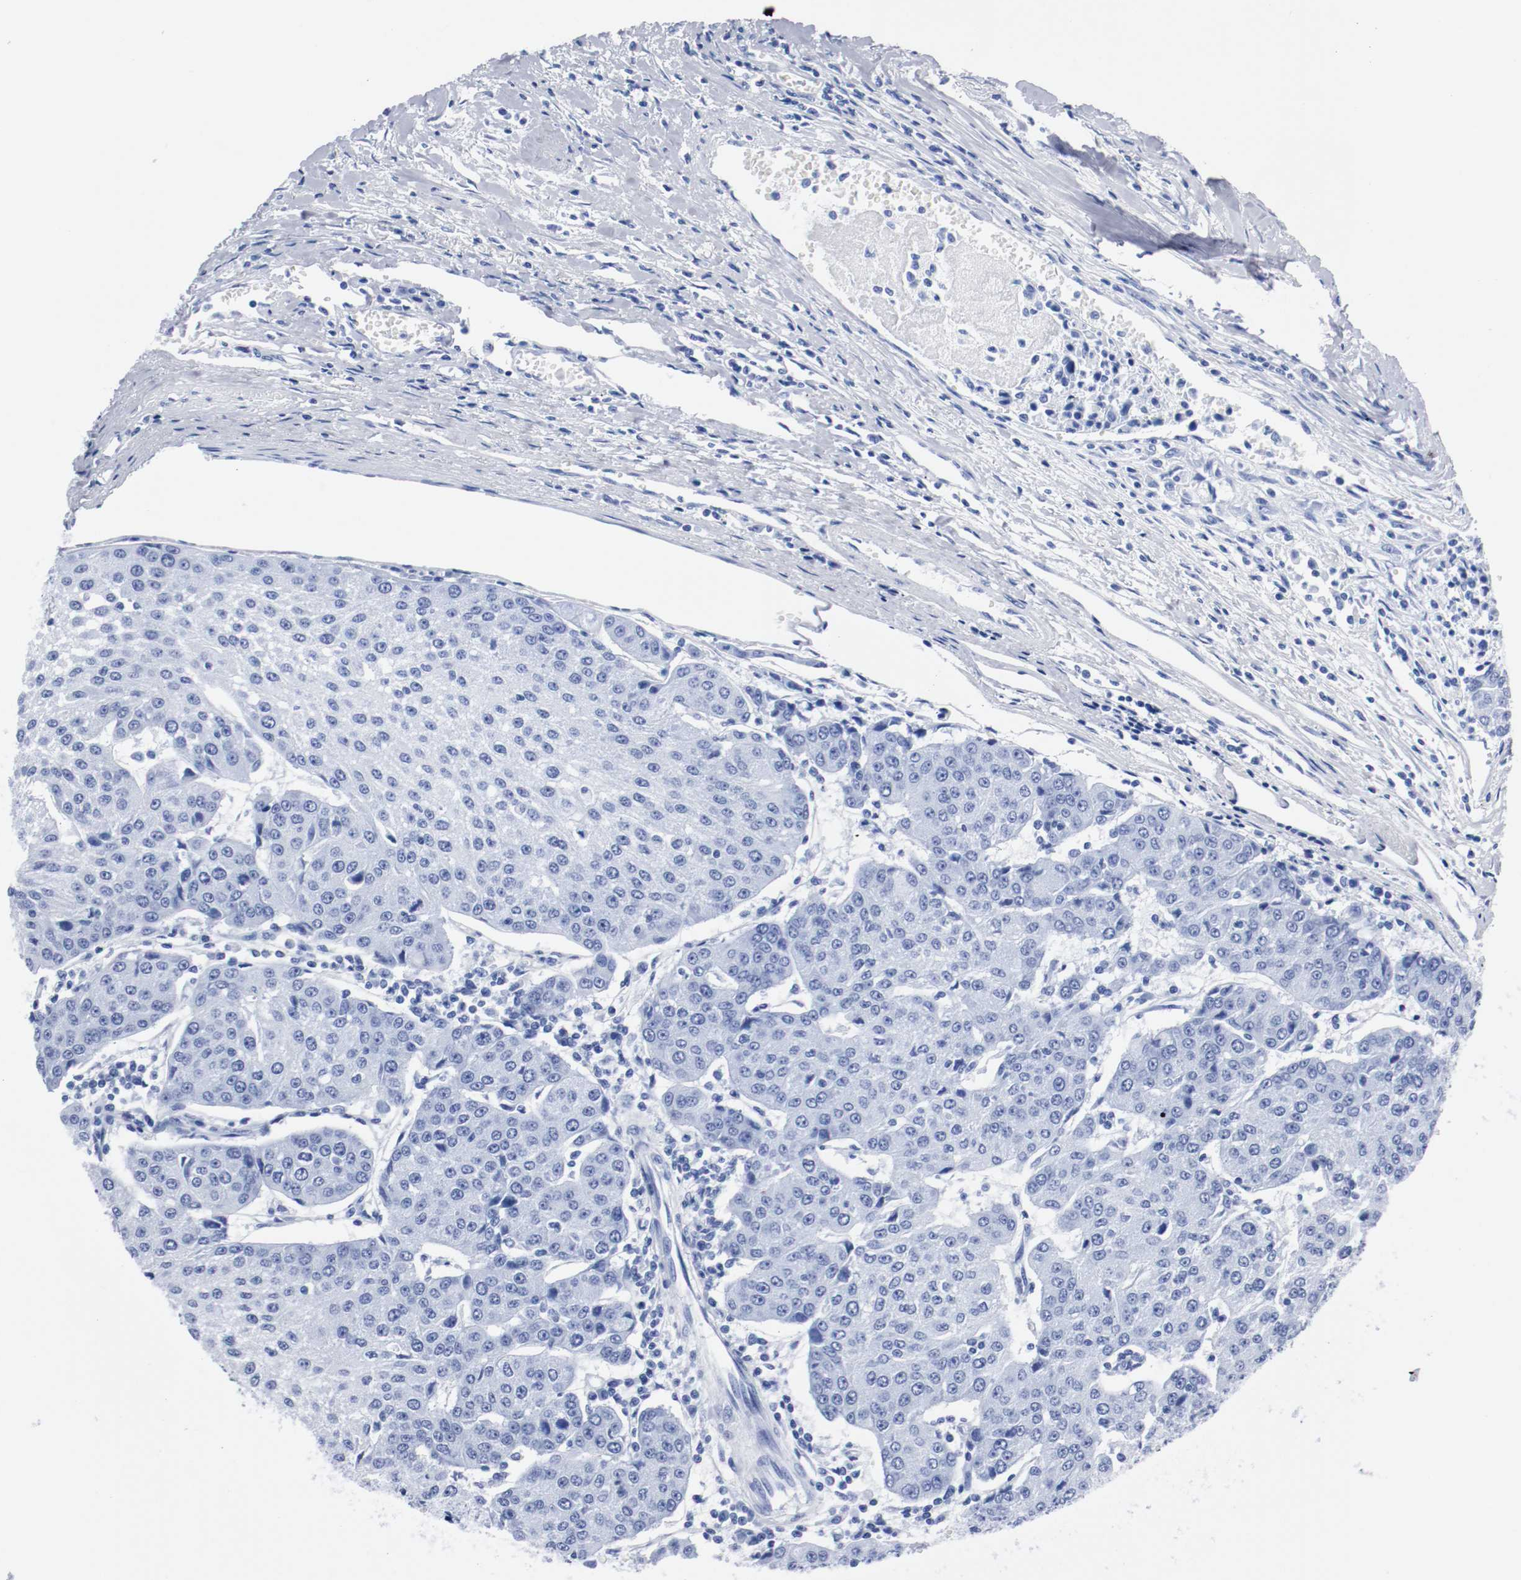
{"staining": {"intensity": "weak", "quantity": ">75%", "location": "cytoplasmic/membranous"}, "tissue": "urothelial cancer", "cell_type": "Tumor cells", "image_type": "cancer", "snomed": [{"axis": "morphology", "description": "Urothelial carcinoma, High grade"}, {"axis": "topography", "description": "Urinary bladder"}], "caption": "A low amount of weak cytoplasmic/membranous expression is seen in about >75% of tumor cells in urothelial cancer tissue.", "gene": "TUBD1", "patient": {"sex": "female", "age": 85}}